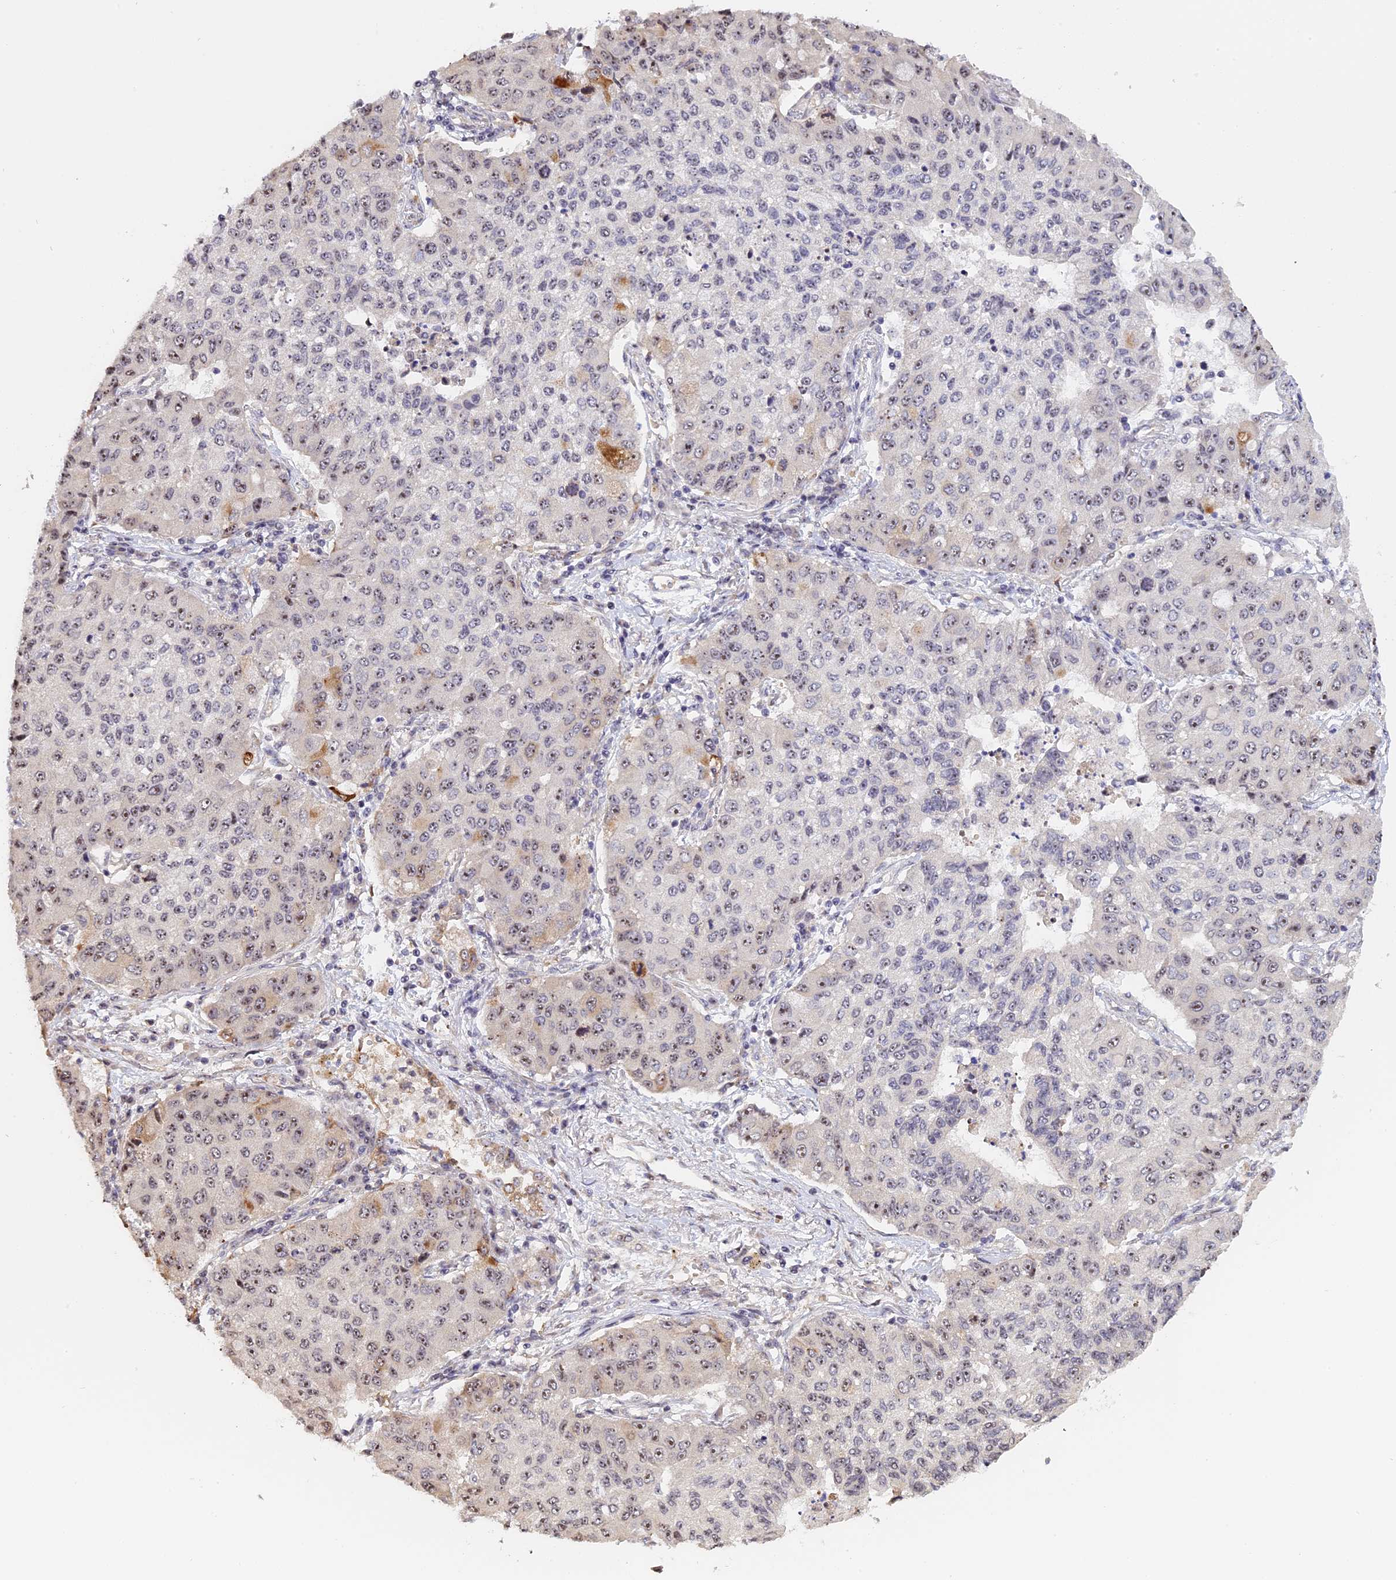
{"staining": {"intensity": "moderate", "quantity": "<25%", "location": "nuclear"}, "tissue": "lung cancer", "cell_type": "Tumor cells", "image_type": "cancer", "snomed": [{"axis": "morphology", "description": "Squamous cell carcinoma, NOS"}, {"axis": "topography", "description": "Lung"}], "caption": "A histopathology image of lung squamous cell carcinoma stained for a protein exhibits moderate nuclear brown staining in tumor cells.", "gene": "MGA", "patient": {"sex": "male", "age": 74}}